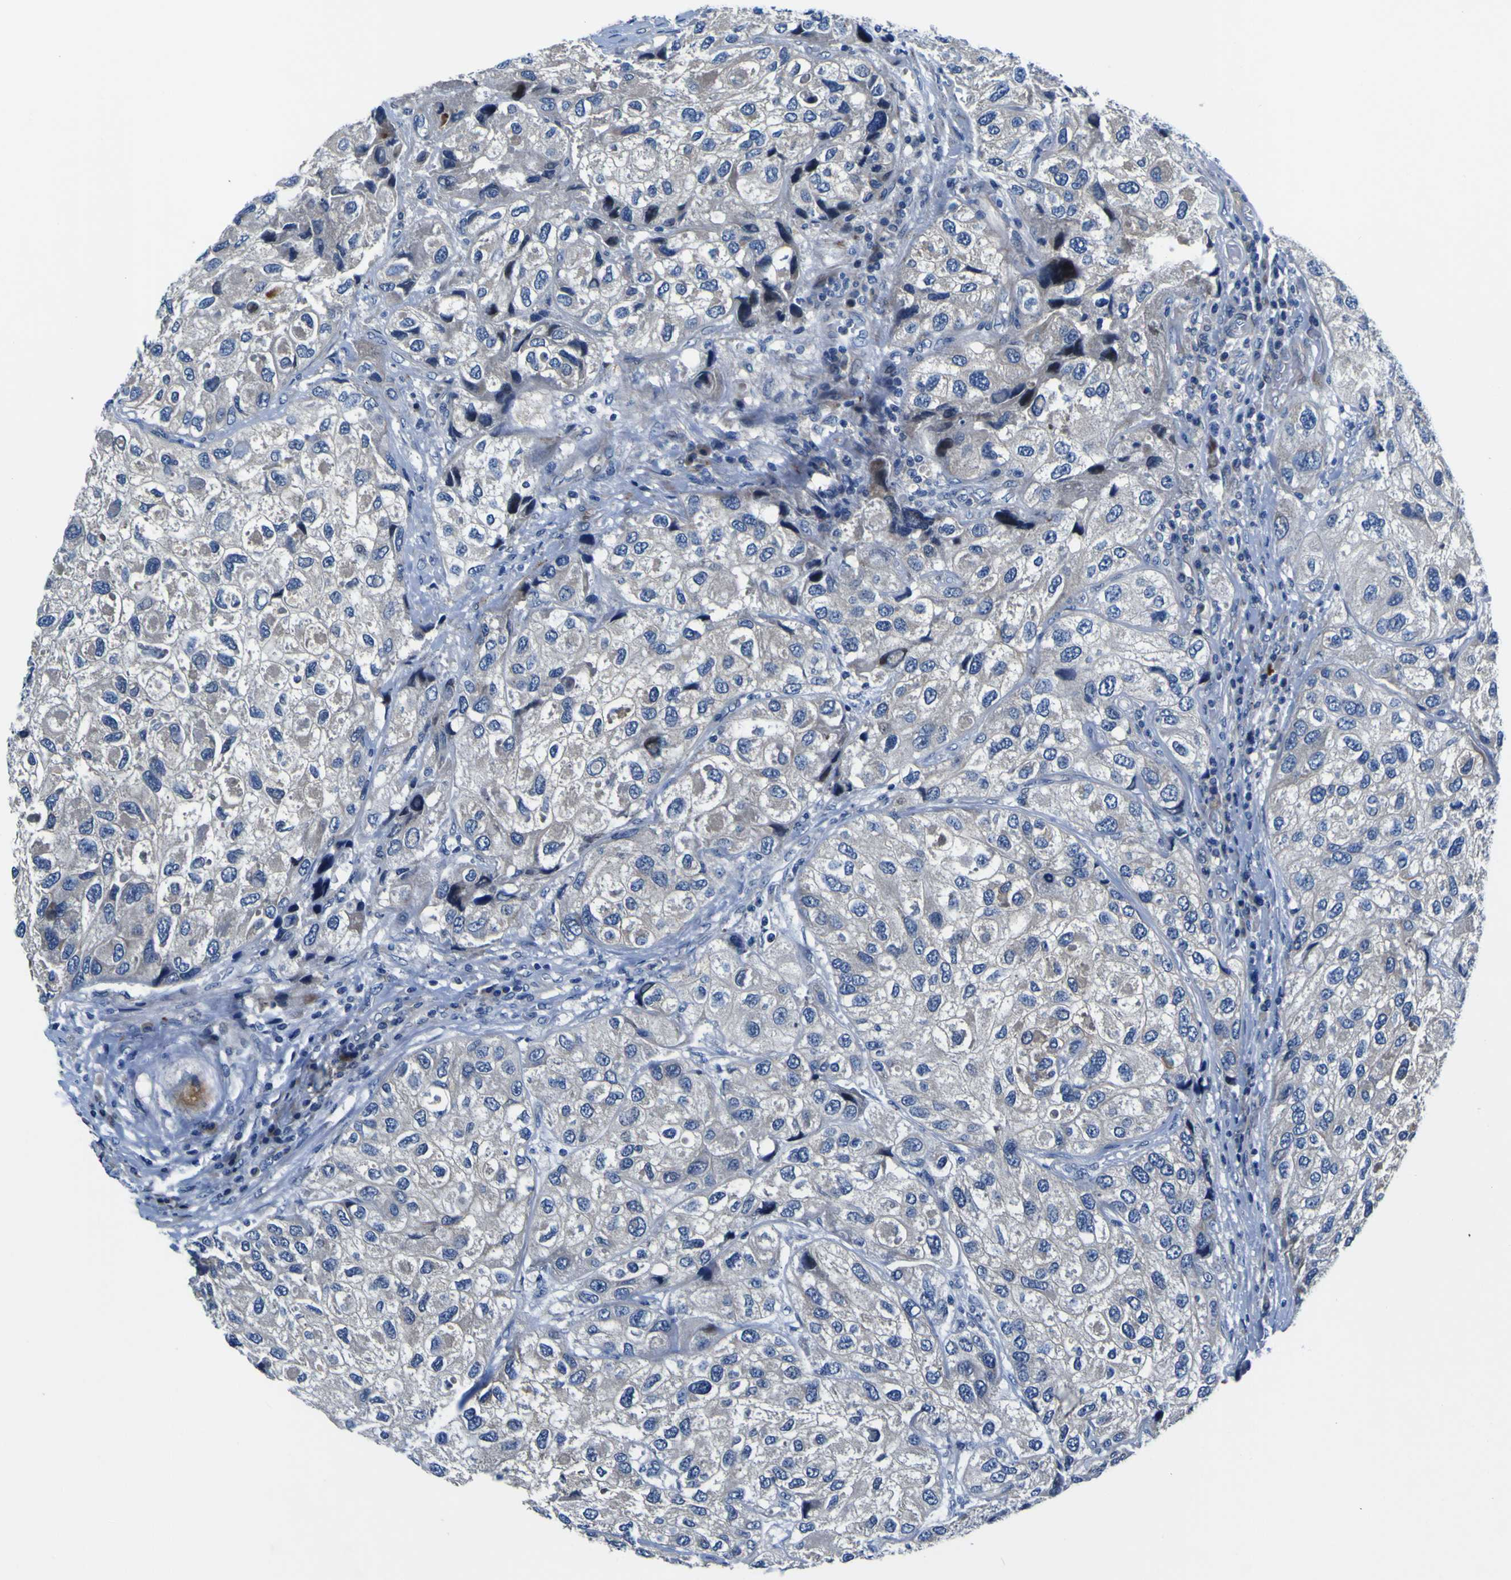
{"staining": {"intensity": "negative", "quantity": "none", "location": "none"}, "tissue": "urothelial cancer", "cell_type": "Tumor cells", "image_type": "cancer", "snomed": [{"axis": "morphology", "description": "Urothelial carcinoma, High grade"}, {"axis": "topography", "description": "Urinary bladder"}], "caption": "High magnification brightfield microscopy of urothelial cancer stained with DAB (brown) and counterstained with hematoxylin (blue): tumor cells show no significant positivity.", "gene": "AGAP3", "patient": {"sex": "female", "age": 64}}